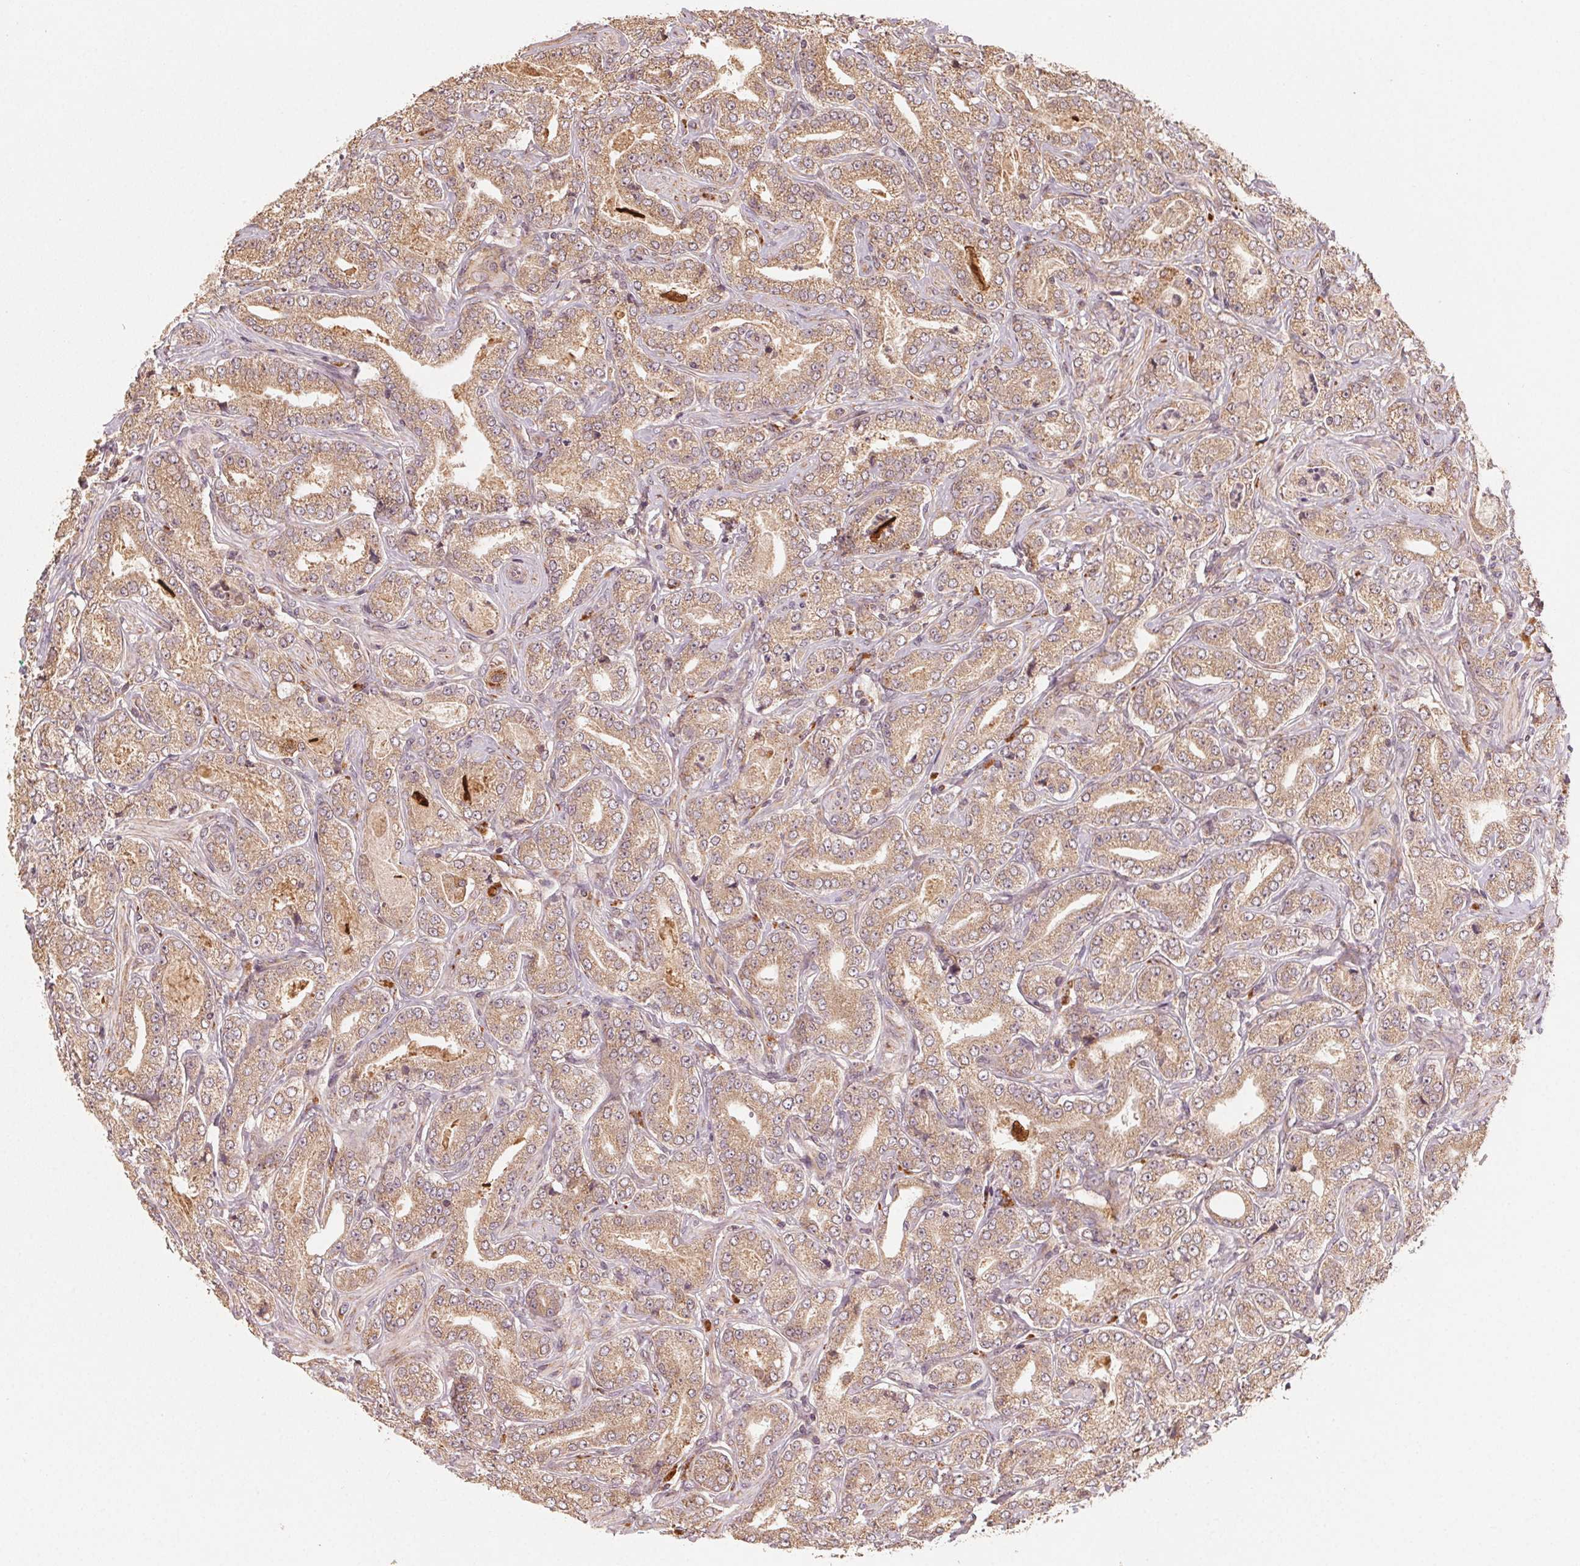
{"staining": {"intensity": "moderate", "quantity": ">75%", "location": "cytoplasmic/membranous"}, "tissue": "prostate cancer", "cell_type": "Tumor cells", "image_type": "cancer", "snomed": [{"axis": "morphology", "description": "Adenocarcinoma, NOS"}, {"axis": "topography", "description": "Prostate"}], "caption": "Protein expression analysis of prostate cancer (adenocarcinoma) shows moderate cytoplasmic/membranous staining in about >75% of tumor cells. The staining was performed using DAB (3,3'-diaminobenzidine) to visualize the protein expression in brown, while the nuclei were stained in blue with hematoxylin (Magnification: 20x).", "gene": "WBP2", "patient": {"sex": "male", "age": 64}}